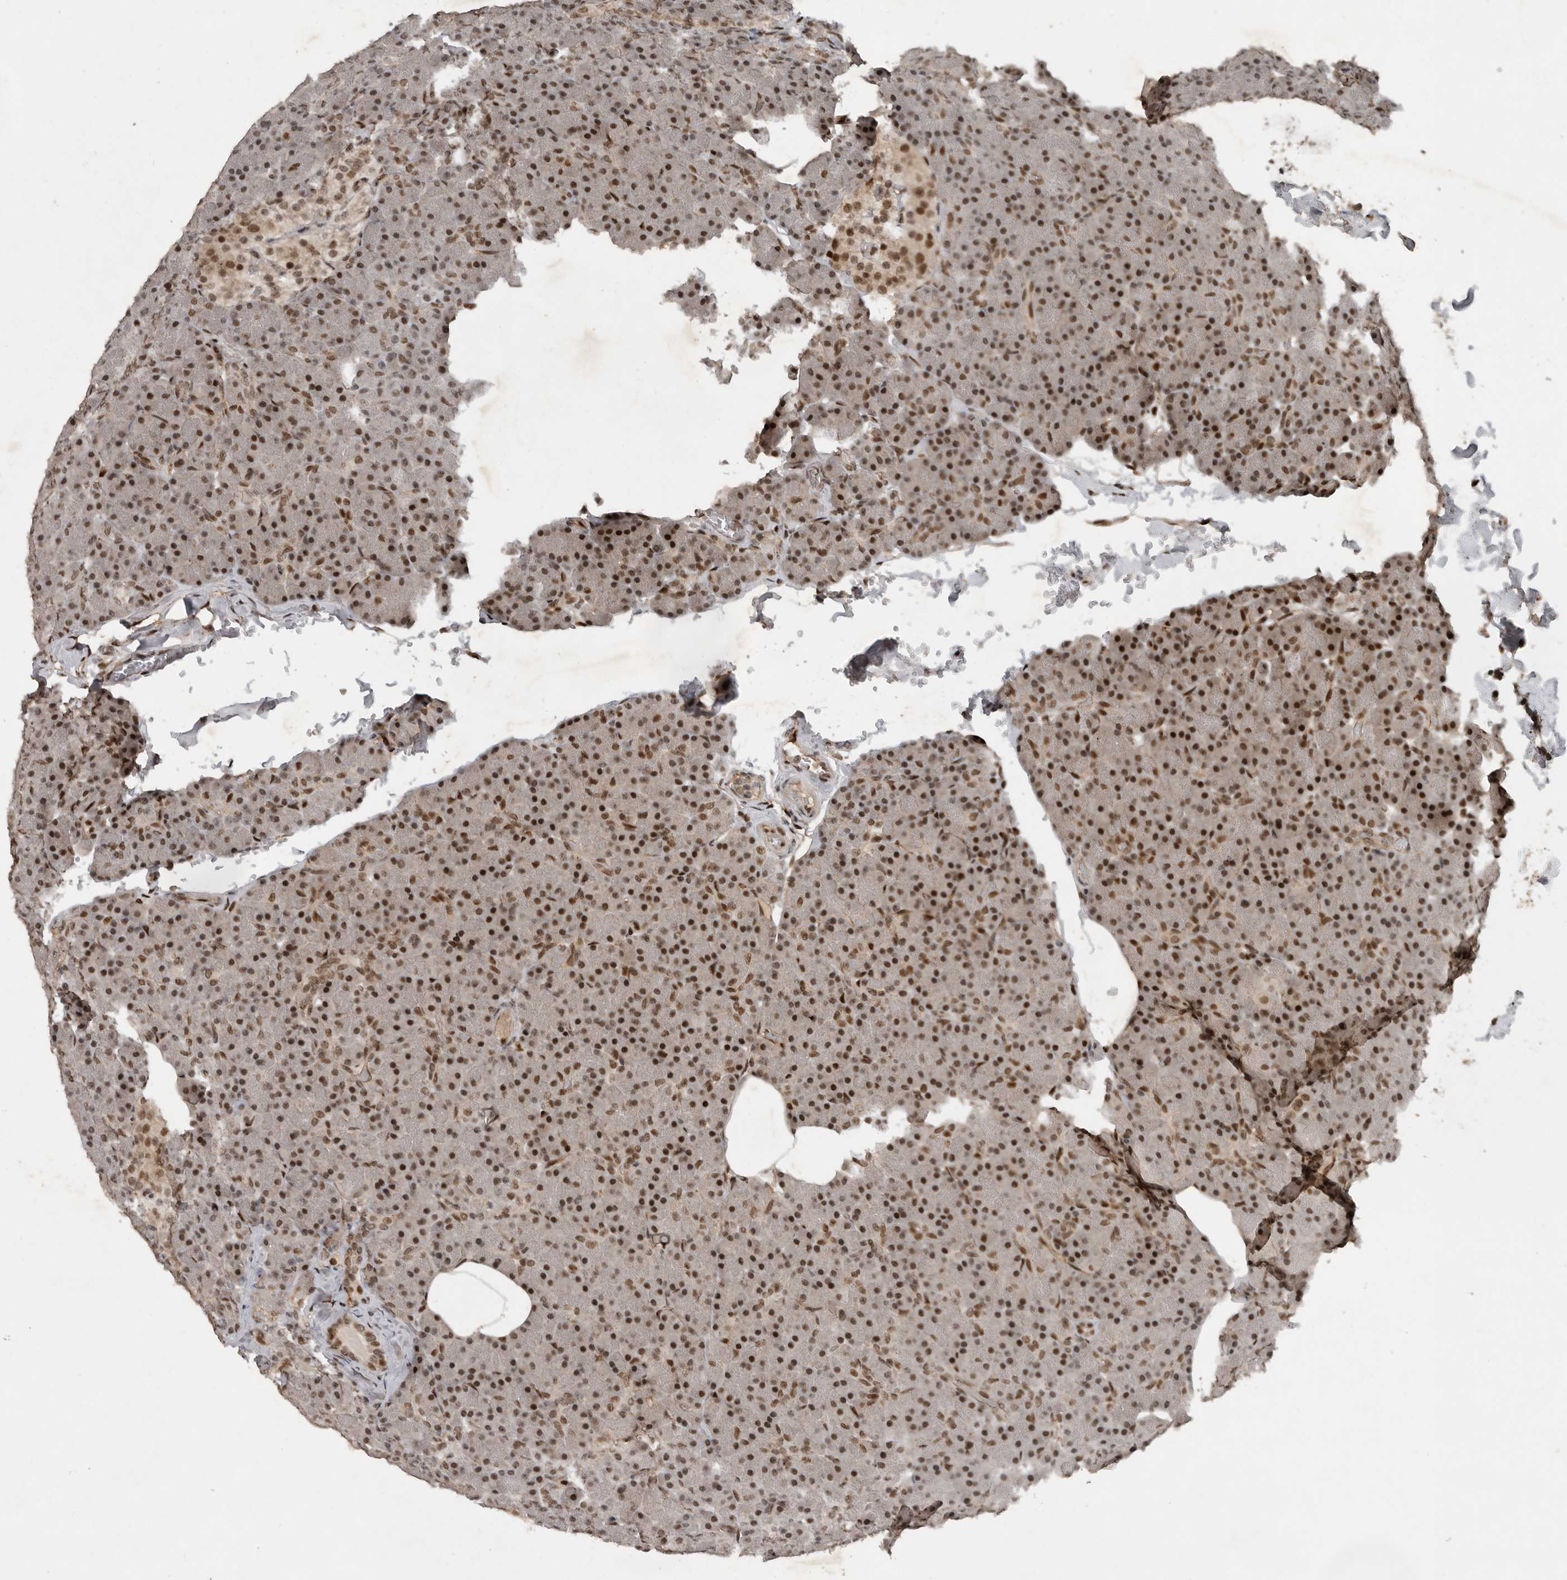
{"staining": {"intensity": "strong", "quantity": "25%-75%", "location": "nuclear"}, "tissue": "pancreas", "cell_type": "Exocrine glandular cells", "image_type": "normal", "snomed": [{"axis": "morphology", "description": "Normal tissue, NOS"}, {"axis": "topography", "description": "Pancreas"}], "caption": "Immunohistochemistry (IHC) (DAB) staining of unremarkable pancreas exhibits strong nuclear protein expression in about 25%-75% of exocrine glandular cells. Using DAB (brown) and hematoxylin (blue) stains, captured at high magnification using brightfield microscopy.", "gene": "CDC27", "patient": {"sex": "female", "age": 43}}